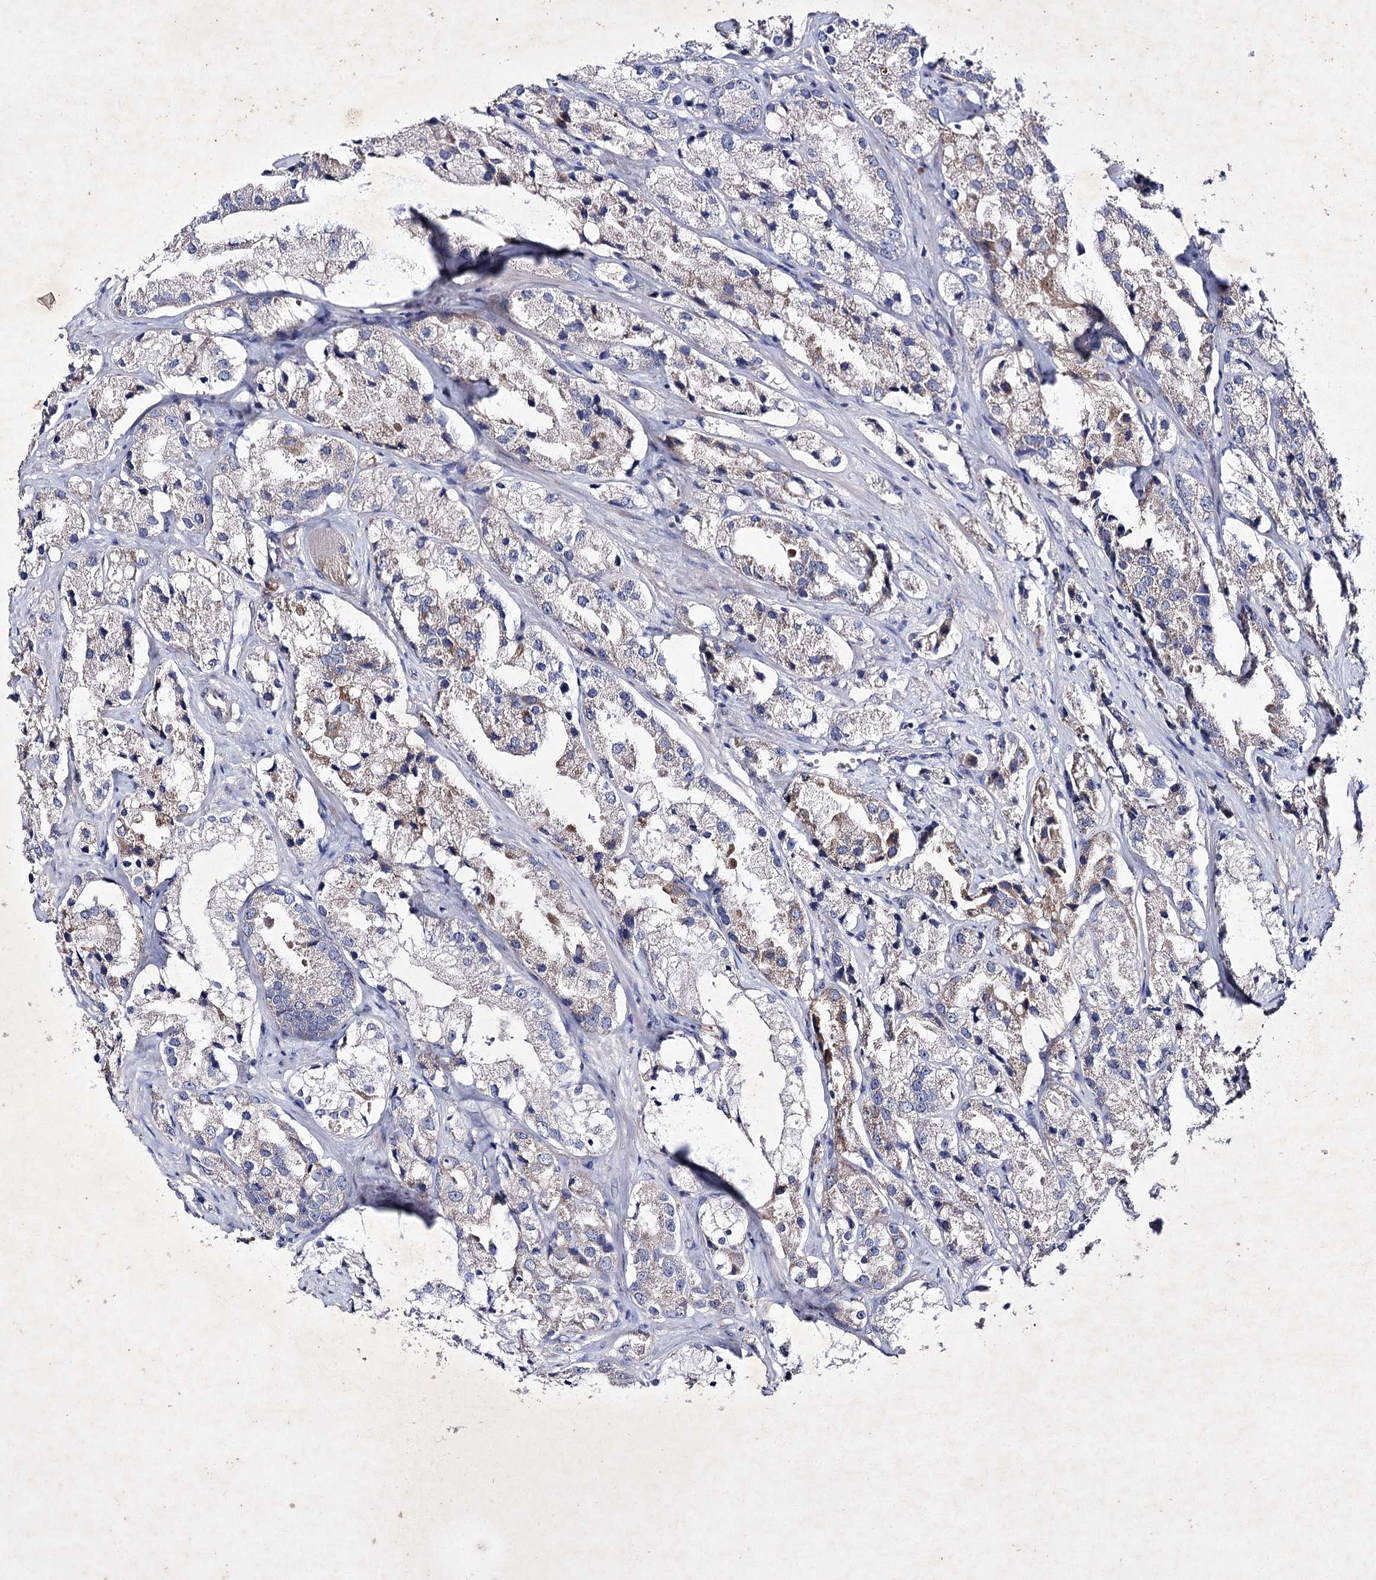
{"staining": {"intensity": "weak", "quantity": "<25%", "location": "cytoplasmic/membranous"}, "tissue": "prostate cancer", "cell_type": "Tumor cells", "image_type": "cancer", "snomed": [{"axis": "morphology", "description": "Adenocarcinoma, High grade"}, {"axis": "topography", "description": "Prostate"}], "caption": "DAB (3,3'-diaminobenzidine) immunohistochemical staining of human prostate cancer (adenocarcinoma (high-grade)) reveals no significant positivity in tumor cells.", "gene": "COX15", "patient": {"sex": "male", "age": 66}}